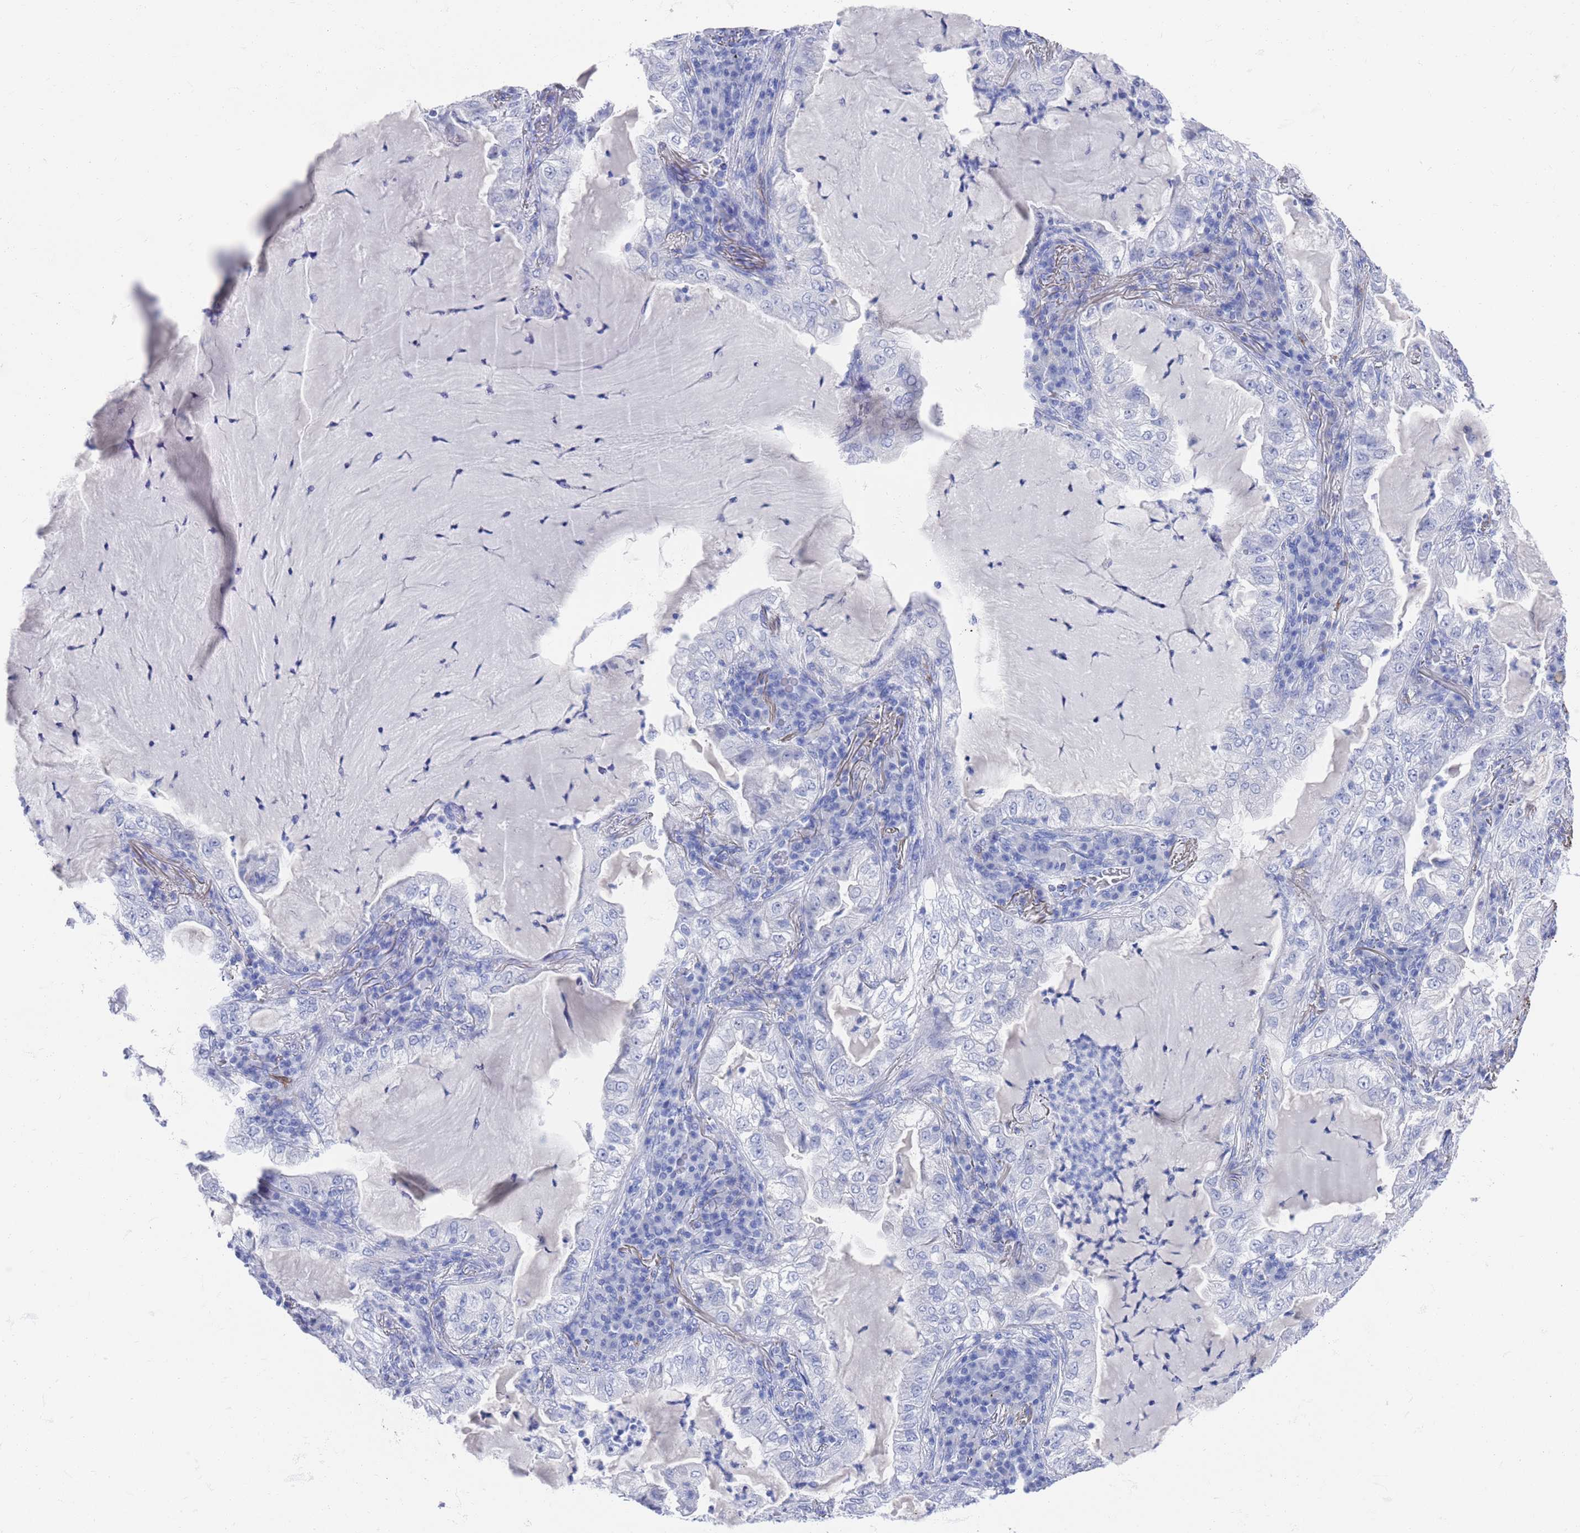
{"staining": {"intensity": "negative", "quantity": "none", "location": "none"}, "tissue": "lung cancer", "cell_type": "Tumor cells", "image_type": "cancer", "snomed": [{"axis": "morphology", "description": "Adenocarcinoma, NOS"}, {"axis": "topography", "description": "Lung"}], "caption": "This photomicrograph is of lung adenocarcinoma stained with immunohistochemistry to label a protein in brown with the nuclei are counter-stained blue. There is no expression in tumor cells.", "gene": "MTMR2", "patient": {"sex": "female", "age": 73}}